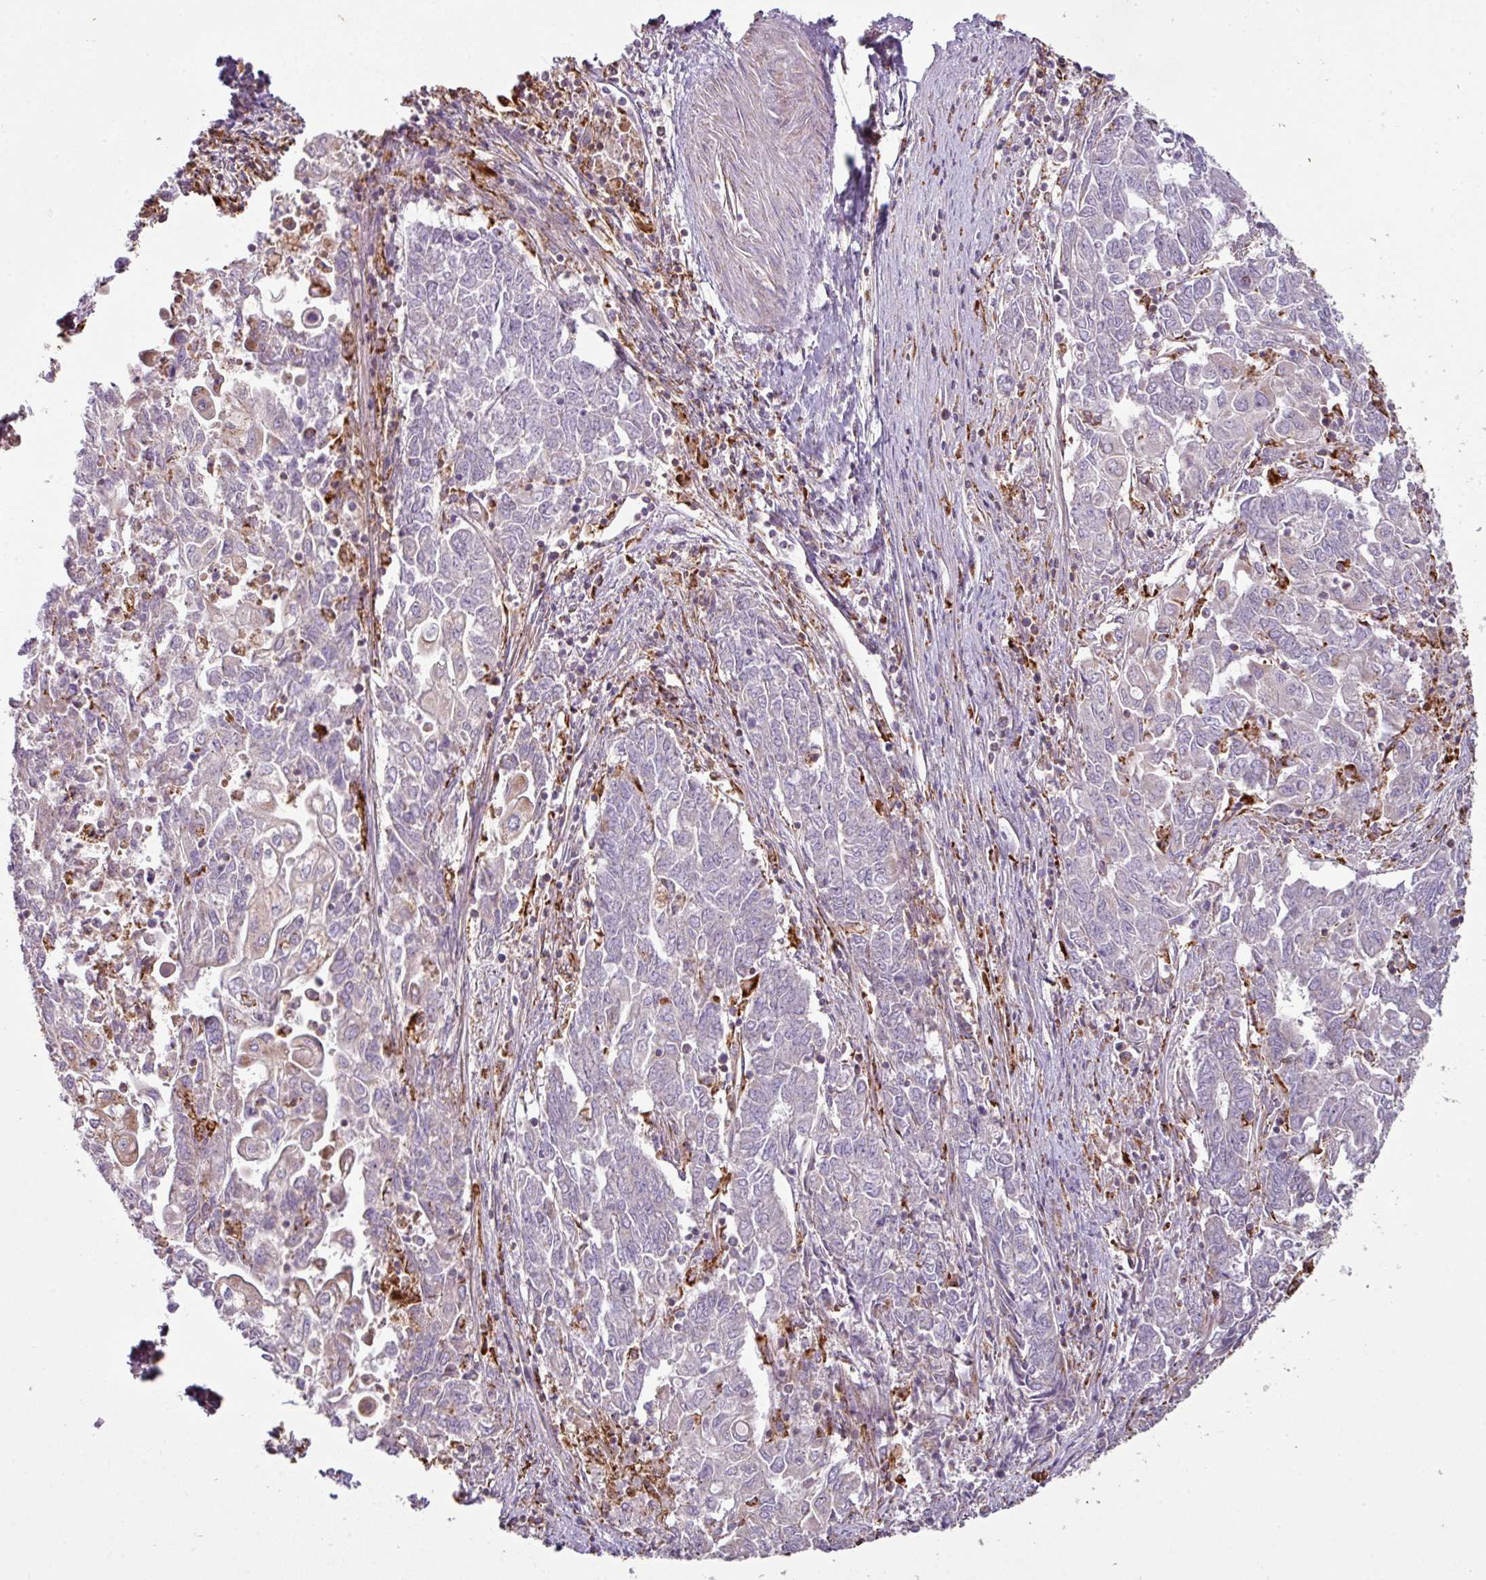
{"staining": {"intensity": "negative", "quantity": "none", "location": "none"}, "tissue": "endometrial cancer", "cell_type": "Tumor cells", "image_type": "cancer", "snomed": [{"axis": "morphology", "description": "Adenocarcinoma, NOS"}, {"axis": "topography", "description": "Endometrium"}], "caption": "High magnification brightfield microscopy of endometrial cancer (adenocarcinoma) stained with DAB (brown) and counterstained with hematoxylin (blue): tumor cells show no significant positivity. (DAB (3,3'-diaminobenzidine) immunohistochemistry (IHC) visualized using brightfield microscopy, high magnification).", "gene": "SQOR", "patient": {"sex": "female", "age": 54}}